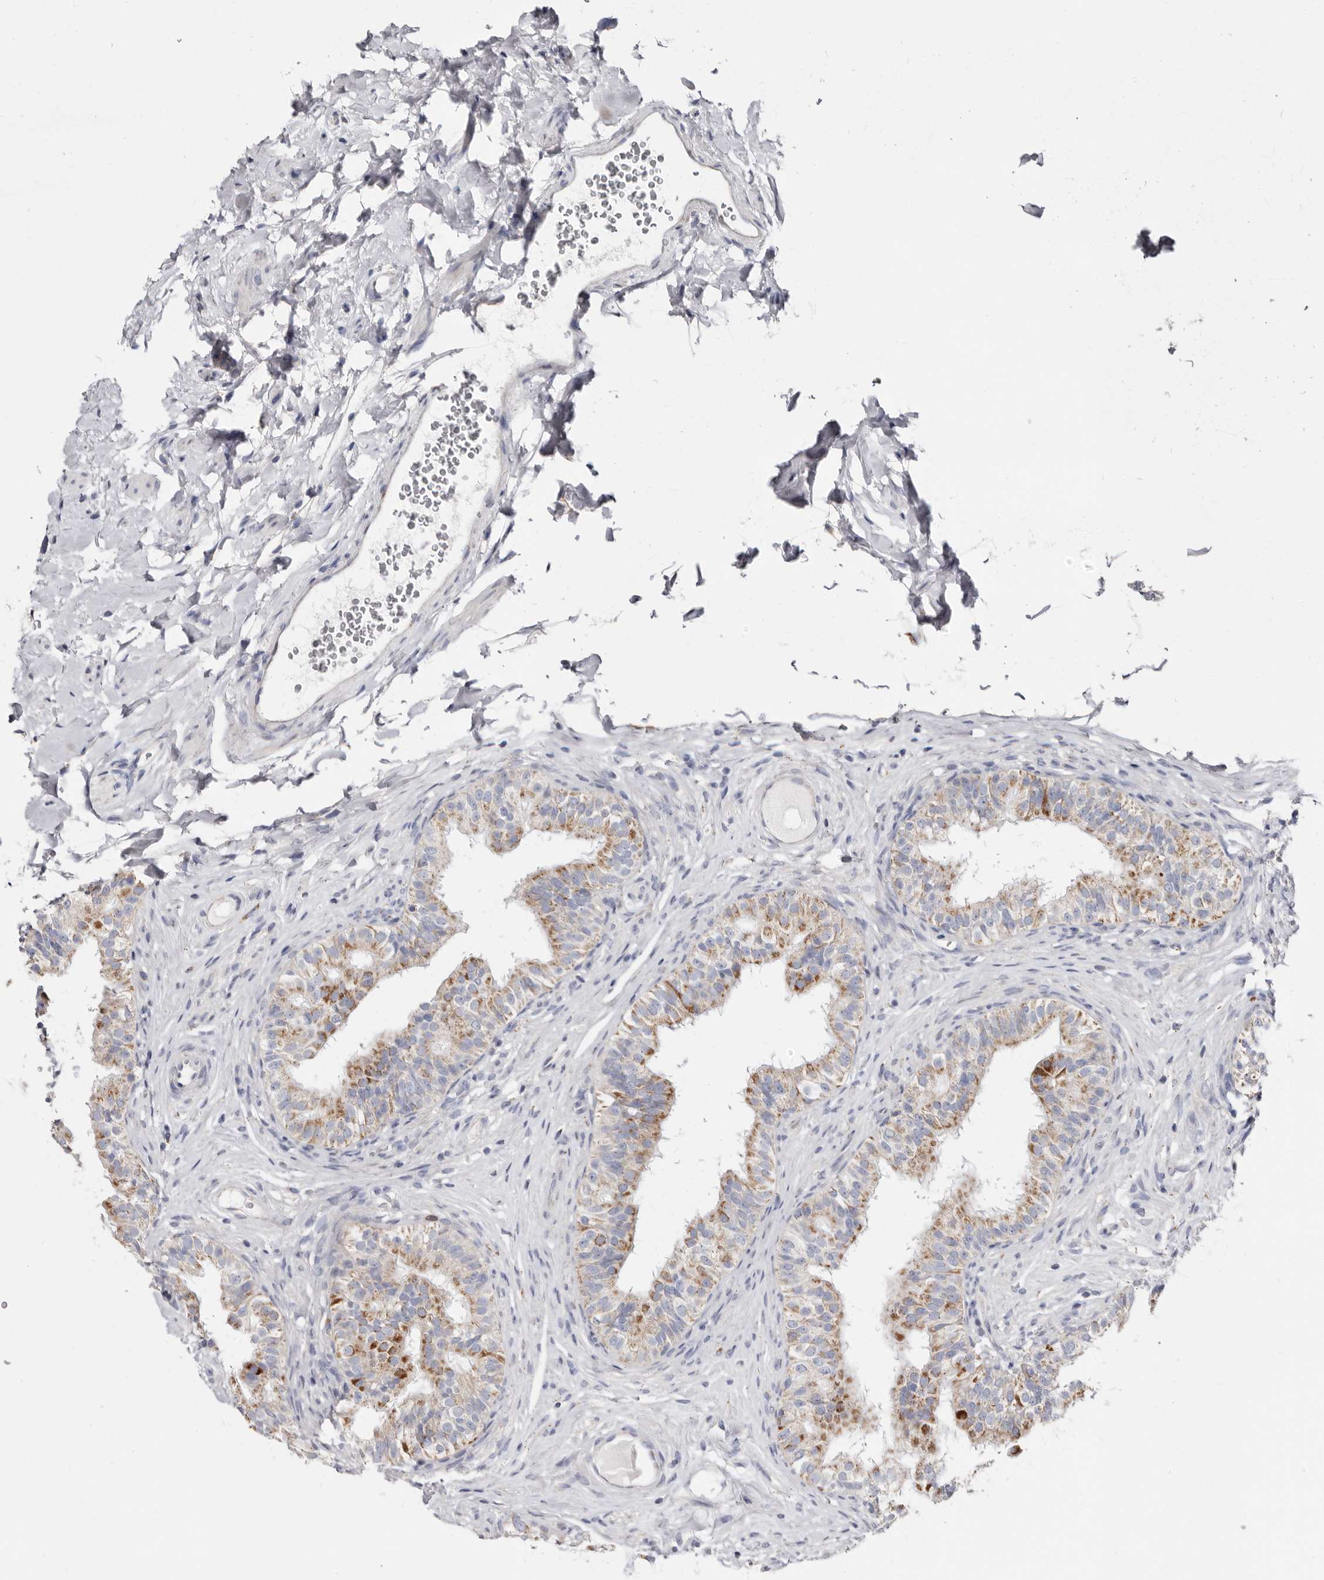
{"staining": {"intensity": "moderate", "quantity": "25%-75%", "location": "cytoplasmic/membranous"}, "tissue": "epididymis", "cell_type": "Glandular cells", "image_type": "normal", "snomed": [{"axis": "morphology", "description": "Normal tissue, NOS"}, {"axis": "topography", "description": "Epididymis"}], "caption": "Immunohistochemical staining of benign human epididymis exhibits 25%-75% levels of moderate cytoplasmic/membranous protein expression in about 25%-75% of glandular cells. The protein of interest is stained brown, and the nuclei are stained in blue (DAB IHC with brightfield microscopy, high magnification).", "gene": "RSPO2", "patient": {"sex": "male", "age": 49}}